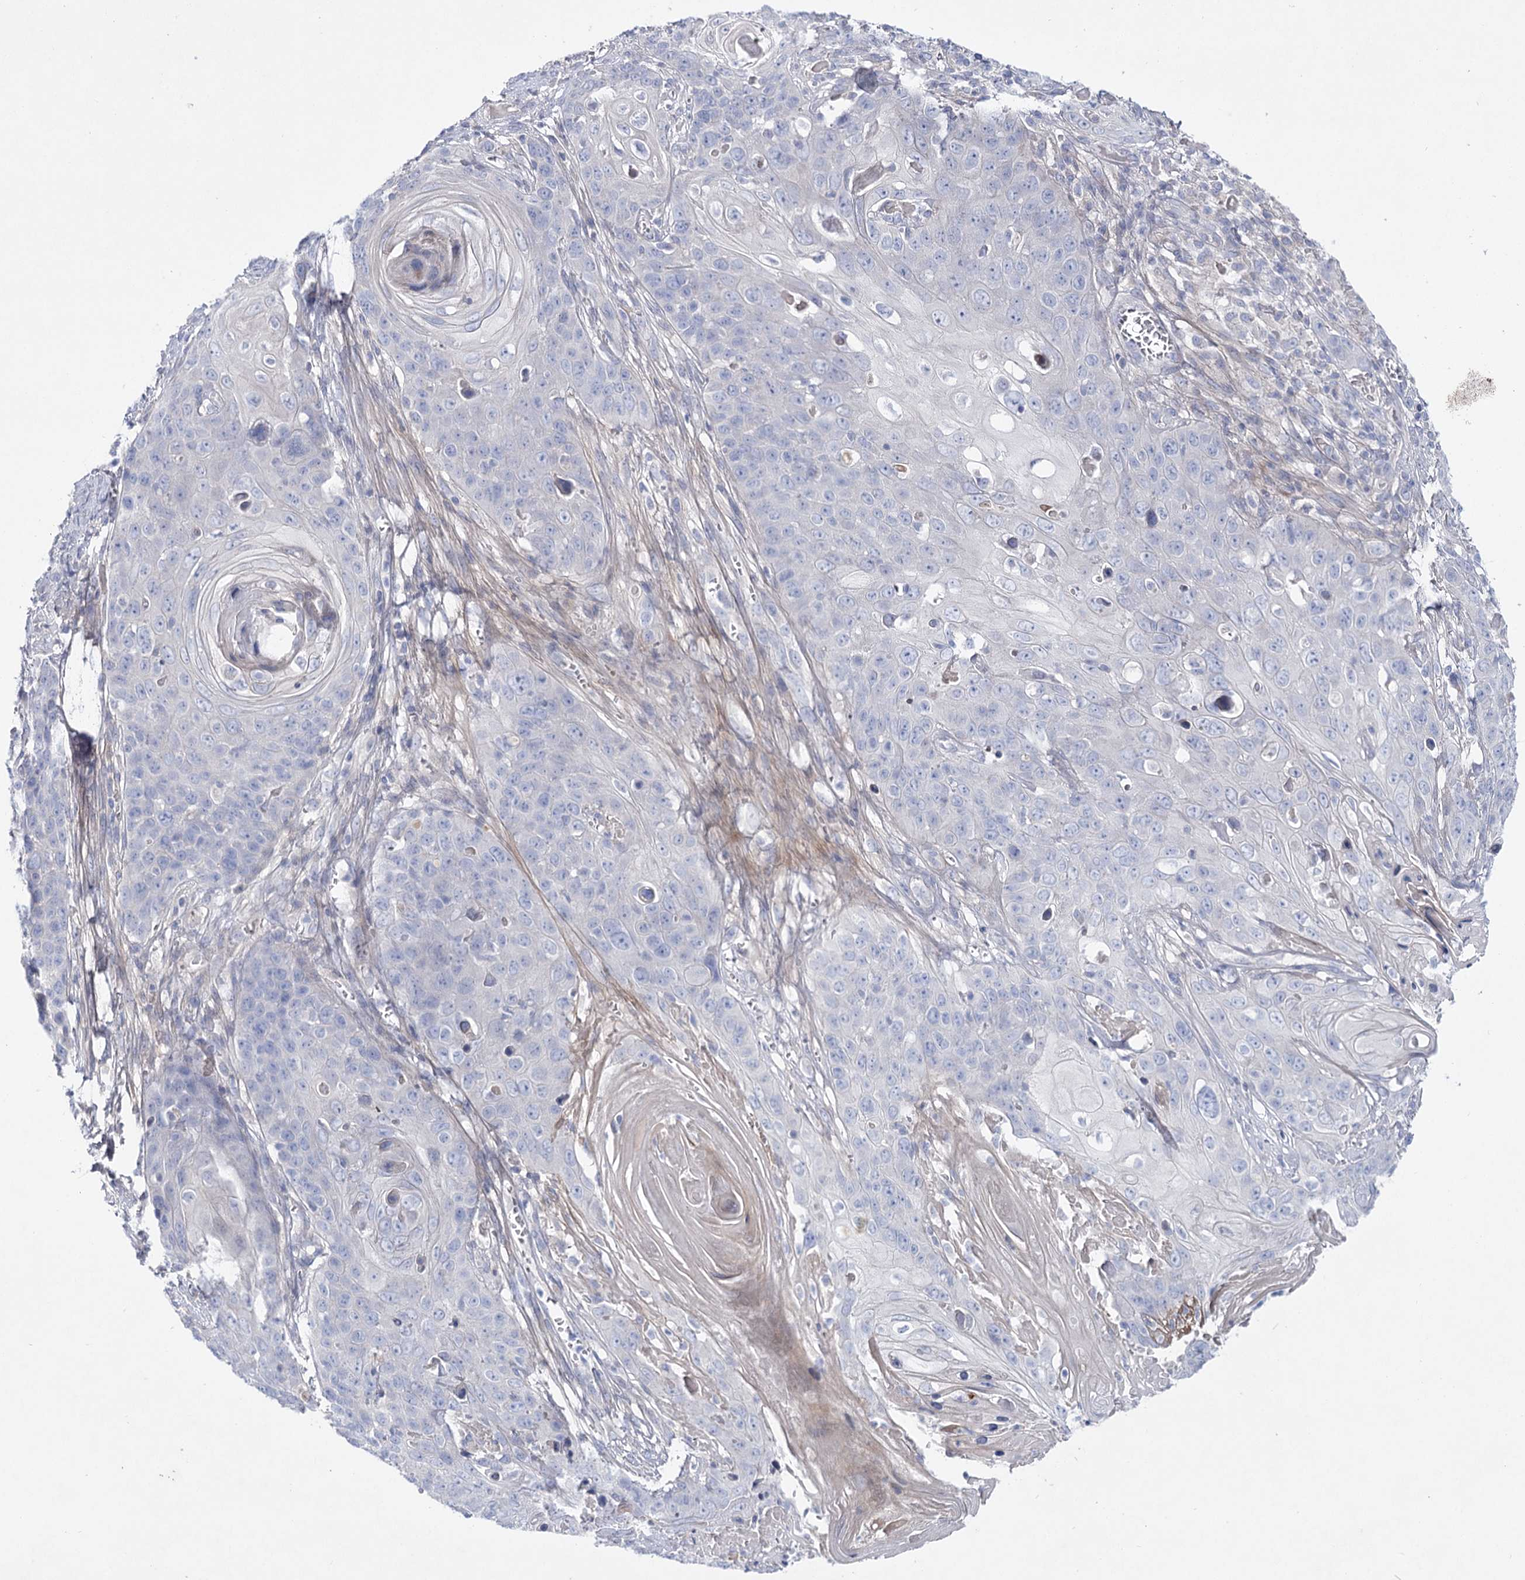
{"staining": {"intensity": "negative", "quantity": "none", "location": "none"}, "tissue": "skin cancer", "cell_type": "Tumor cells", "image_type": "cancer", "snomed": [{"axis": "morphology", "description": "Squamous cell carcinoma, NOS"}, {"axis": "topography", "description": "Skin"}], "caption": "IHC histopathology image of neoplastic tissue: human squamous cell carcinoma (skin) stained with DAB (3,3'-diaminobenzidine) displays no significant protein expression in tumor cells.", "gene": "LRRC14B", "patient": {"sex": "male", "age": 55}}